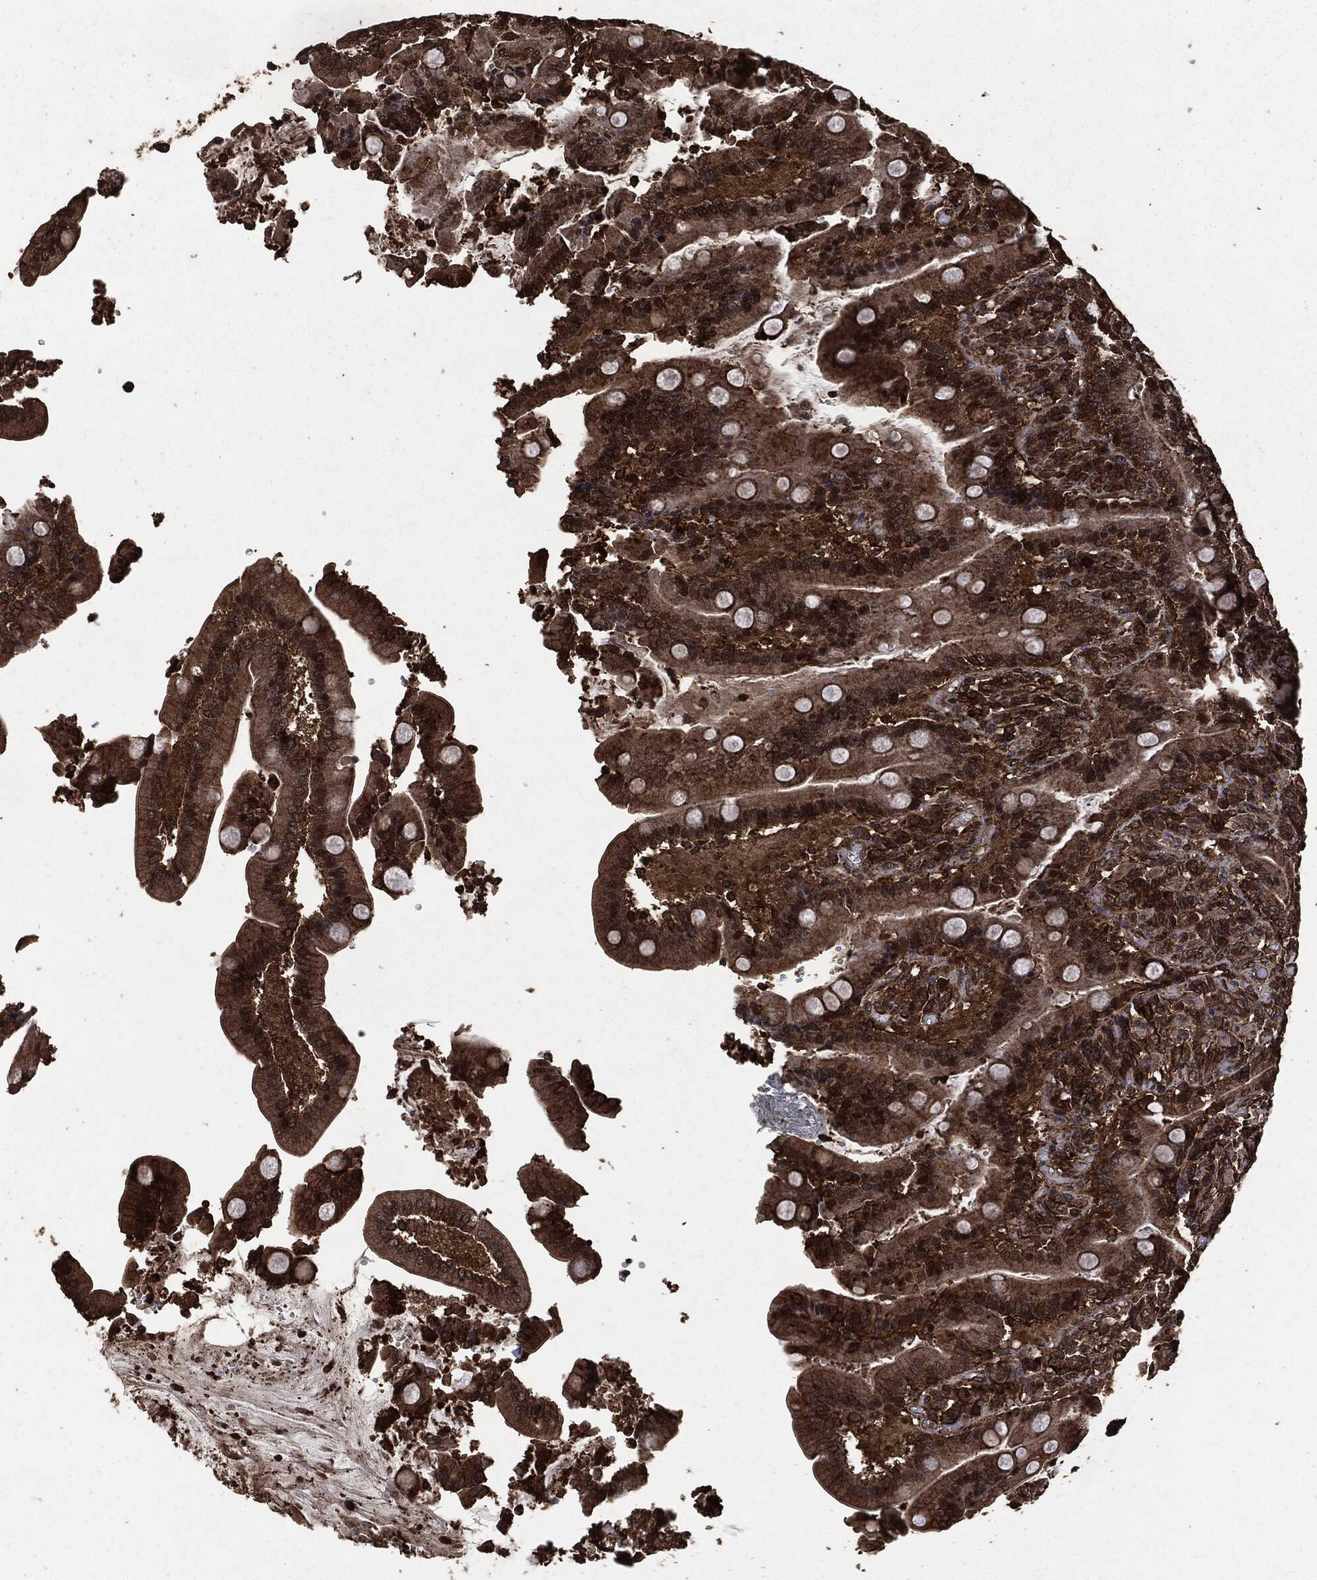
{"staining": {"intensity": "strong", "quantity": "25%-75%", "location": "cytoplasmic/membranous"}, "tissue": "duodenum", "cell_type": "Glandular cells", "image_type": "normal", "snomed": [{"axis": "morphology", "description": "Normal tissue, NOS"}, {"axis": "topography", "description": "Duodenum"}], "caption": "Immunohistochemistry (IHC) (DAB) staining of normal human duodenum demonstrates strong cytoplasmic/membranous protein positivity in about 25%-75% of glandular cells.", "gene": "HRAS", "patient": {"sex": "female", "age": 62}}